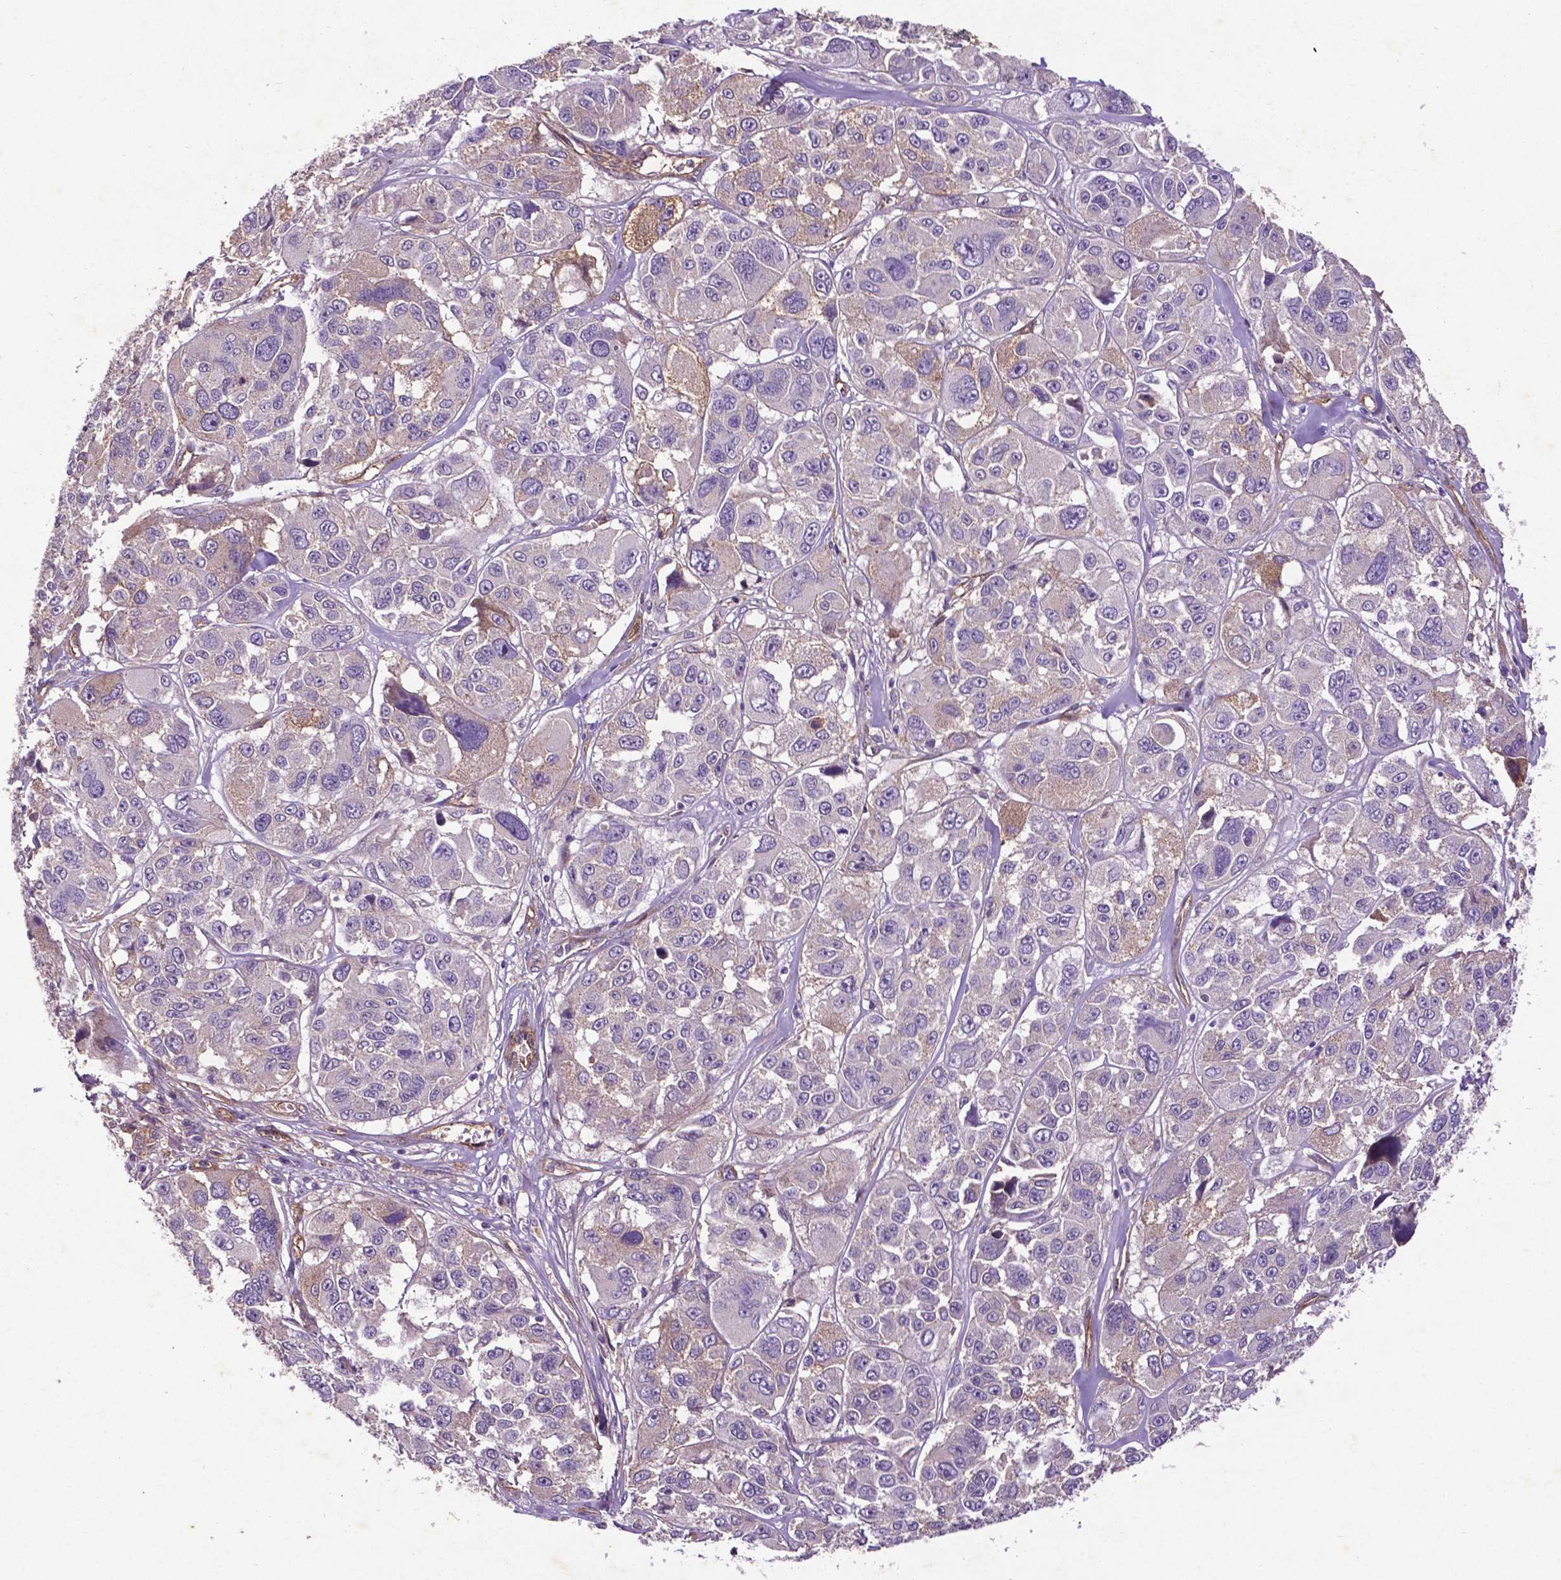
{"staining": {"intensity": "negative", "quantity": "none", "location": "none"}, "tissue": "melanoma", "cell_type": "Tumor cells", "image_type": "cancer", "snomed": [{"axis": "morphology", "description": "Malignant melanoma, NOS"}, {"axis": "topography", "description": "Skin"}], "caption": "Immunohistochemistry (IHC) micrograph of neoplastic tissue: malignant melanoma stained with DAB demonstrates no significant protein staining in tumor cells.", "gene": "RRAS", "patient": {"sex": "female", "age": 66}}